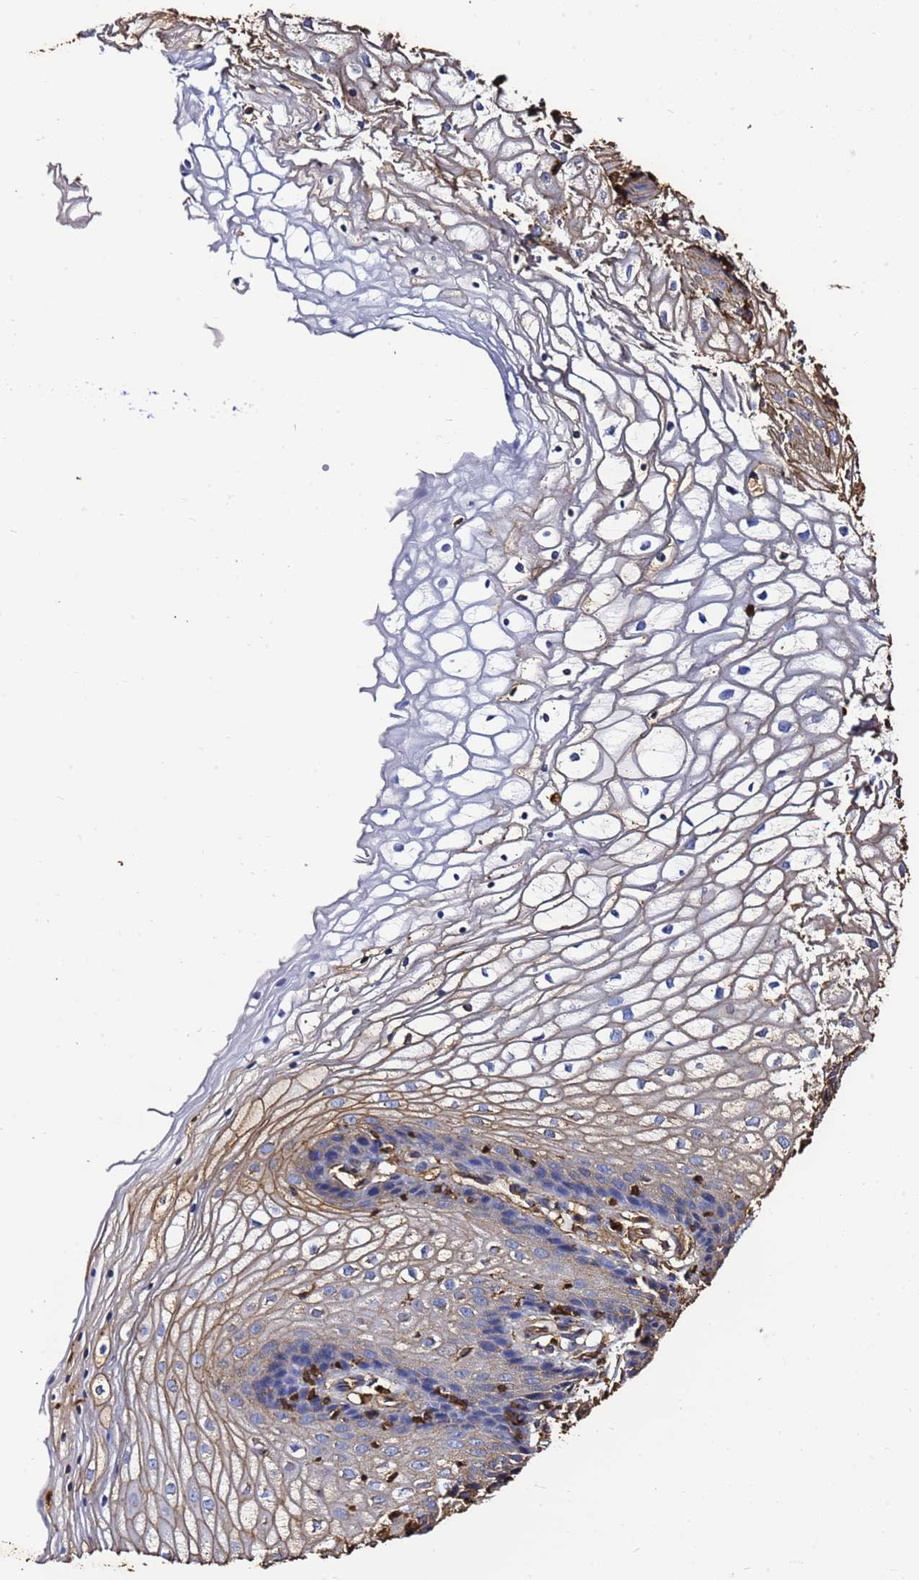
{"staining": {"intensity": "moderate", "quantity": "25%-75%", "location": "cytoplasmic/membranous"}, "tissue": "vagina", "cell_type": "Squamous epithelial cells", "image_type": "normal", "snomed": [{"axis": "morphology", "description": "Normal tissue, NOS"}, {"axis": "topography", "description": "Vagina"}], "caption": "Brown immunohistochemical staining in benign vagina shows moderate cytoplasmic/membranous staining in about 25%-75% of squamous epithelial cells.", "gene": "ACTA1", "patient": {"sex": "female", "age": 34}}